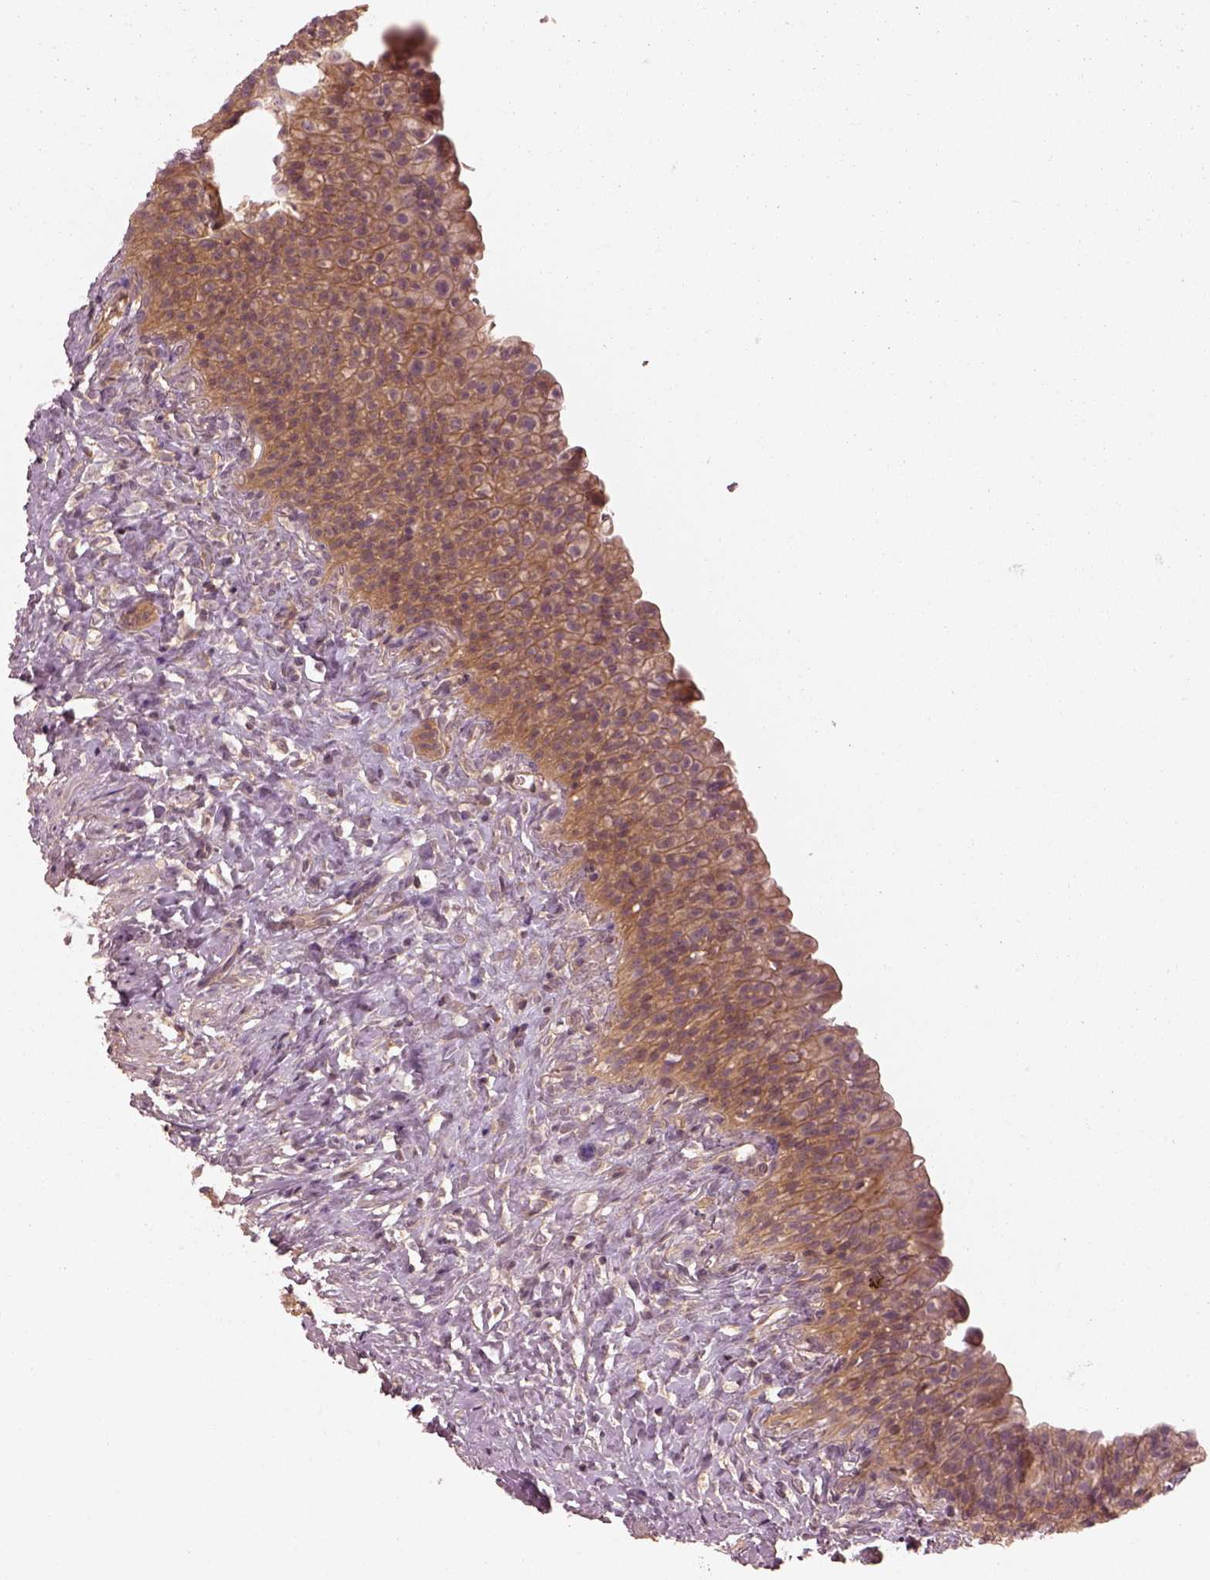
{"staining": {"intensity": "moderate", "quantity": ">75%", "location": "cytoplasmic/membranous"}, "tissue": "urinary bladder", "cell_type": "Urothelial cells", "image_type": "normal", "snomed": [{"axis": "morphology", "description": "Normal tissue, NOS"}, {"axis": "topography", "description": "Urinary bladder"}], "caption": "Immunohistochemistry (IHC) (DAB (3,3'-diaminobenzidine)) staining of benign human urinary bladder displays moderate cytoplasmic/membranous protein positivity in about >75% of urothelial cells.", "gene": "FAM107B", "patient": {"sex": "male", "age": 76}}